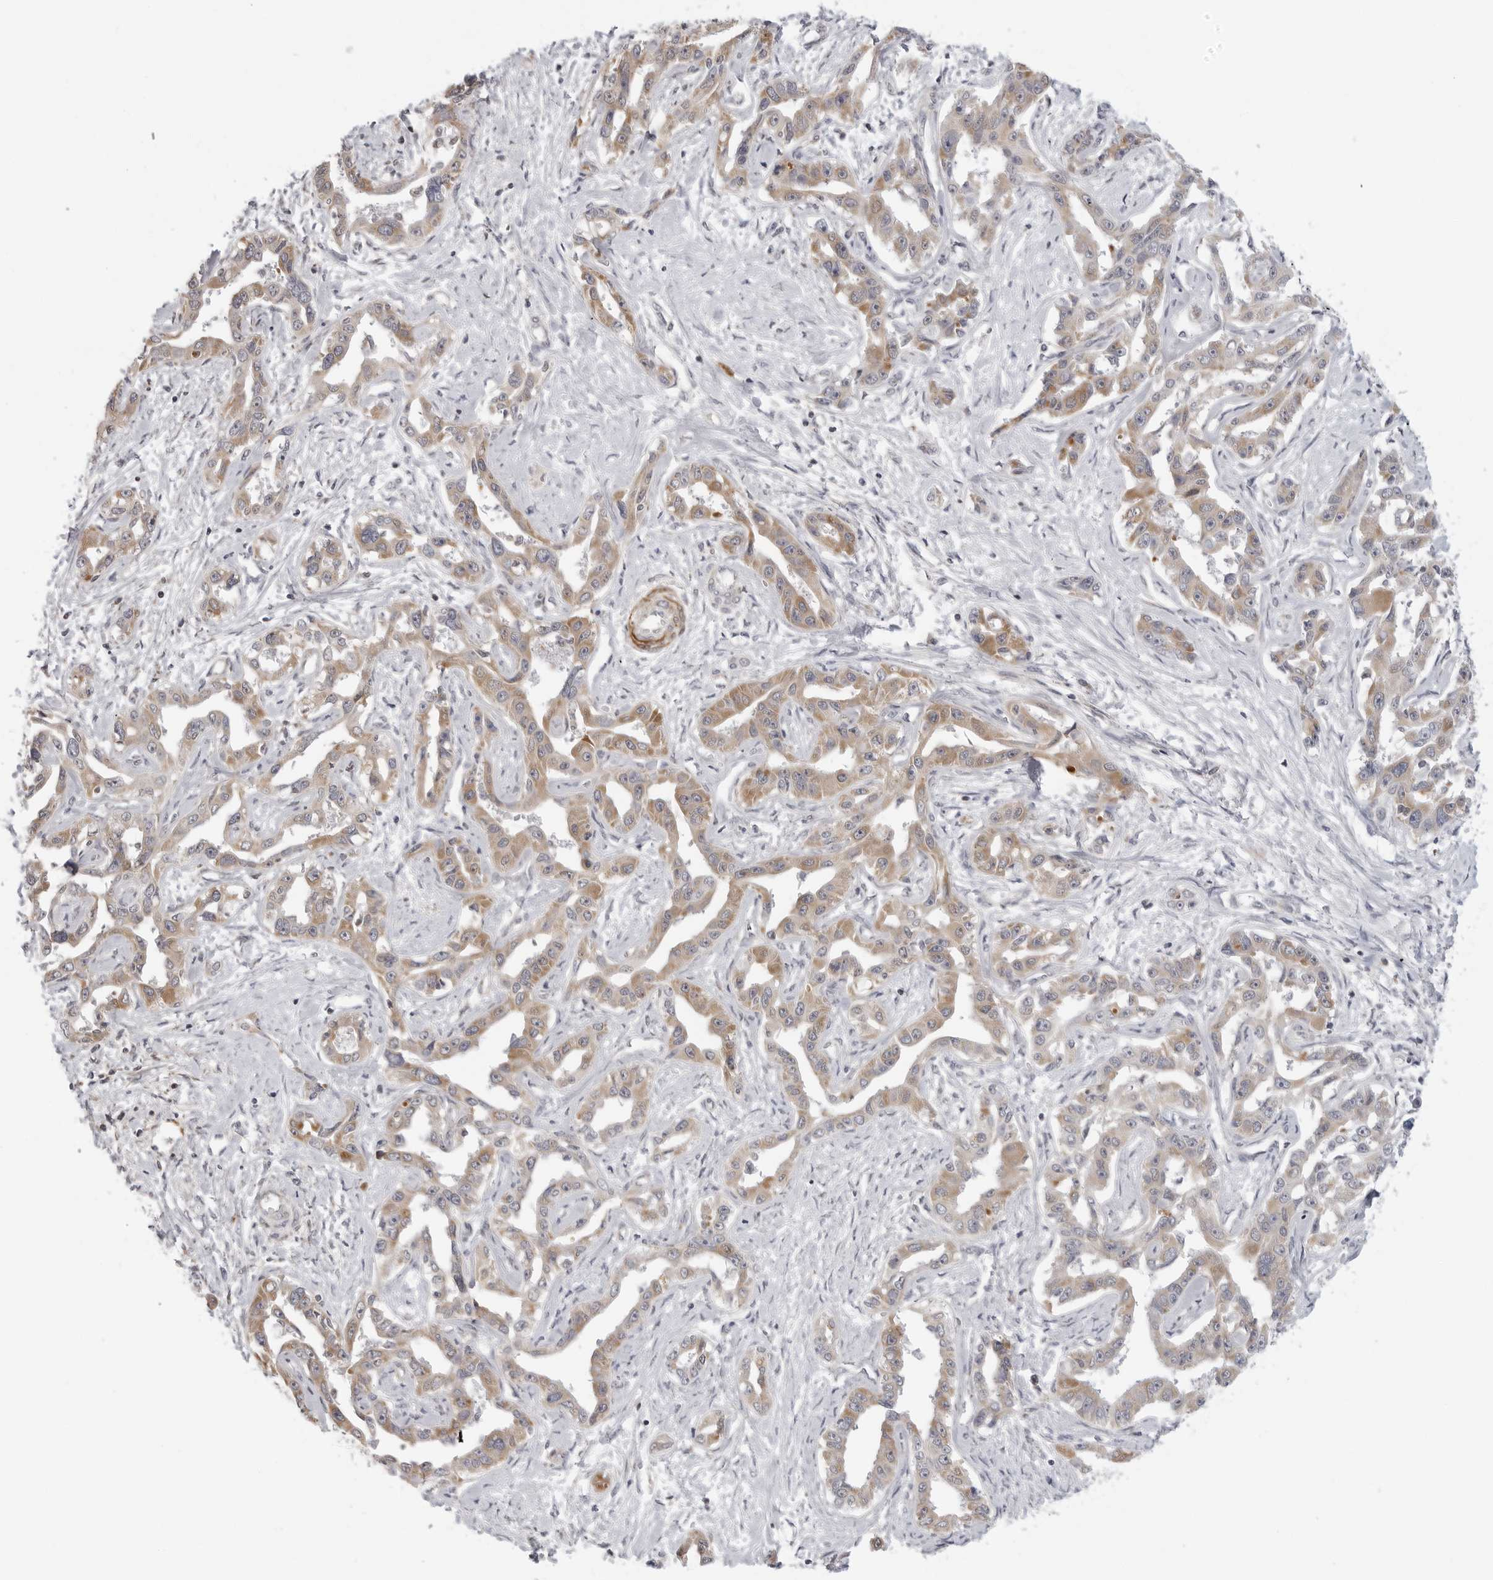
{"staining": {"intensity": "moderate", "quantity": ">75%", "location": "cytoplasmic/membranous"}, "tissue": "liver cancer", "cell_type": "Tumor cells", "image_type": "cancer", "snomed": [{"axis": "morphology", "description": "Cholangiocarcinoma"}, {"axis": "topography", "description": "Liver"}], "caption": "This histopathology image displays liver cholangiocarcinoma stained with IHC to label a protein in brown. The cytoplasmic/membranous of tumor cells show moderate positivity for the protein. Nuclei are counter-stained blue.", "gene": "MAP7D1", "patient": {"sex": "male", "age": 59}}